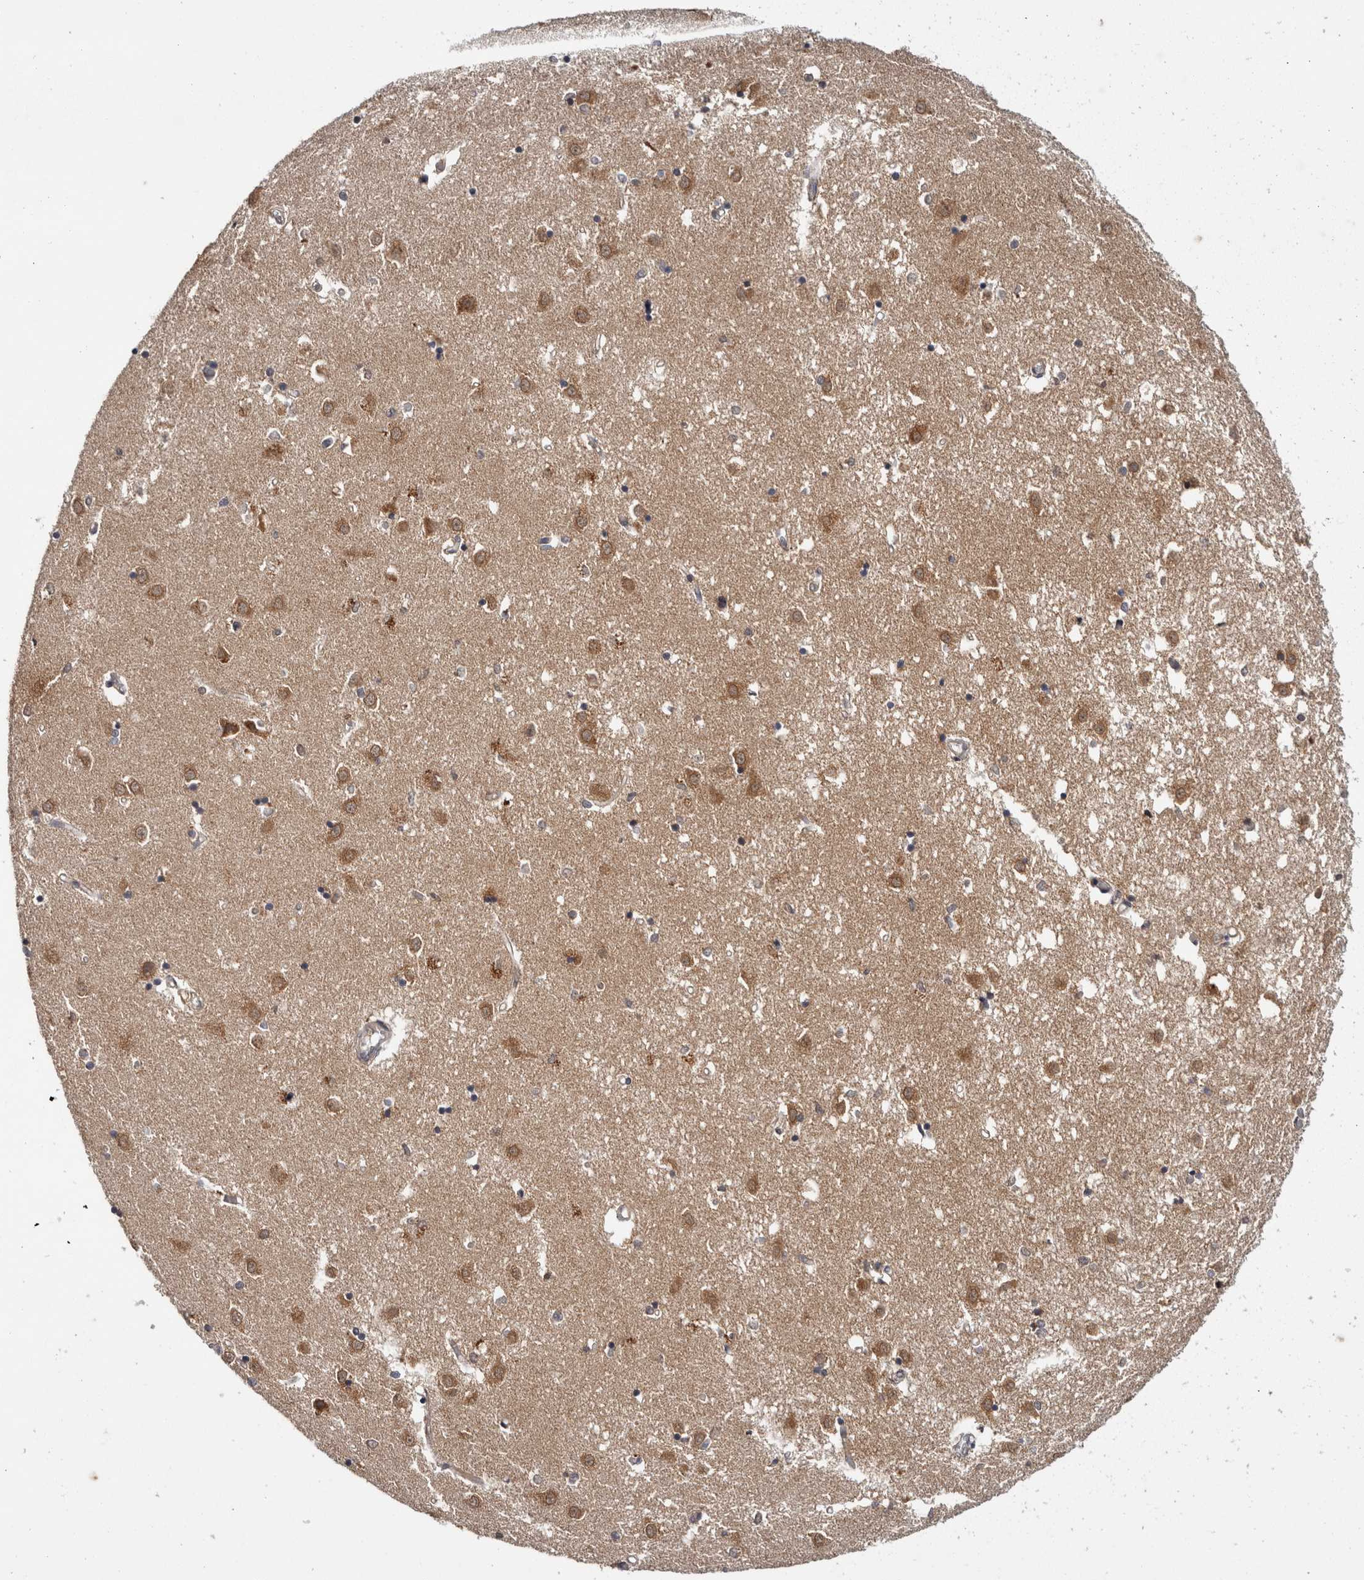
{"staining": {"intensity": "weak", "quantity": "25%-75%", "location": "cytoplasmic/membranous"}, "tissue": "caudate", "cell_type": "Glial cells", "image_type": "normal", "snomed": [{"axis": "morphology", "description": "Normal tissue, NOS"}, {"axis": "topography", "description": "Lateral ventricle wall"}], "caption": "Immunohistochemistry (IHC) (DAB (3,3'-diaminobenzidine)) staining of normal human caudate reveals weak cytoplasmic/membranous protein staining in about 25%-75% of glial cells.", "gene": "HMOX2", "patient": {"sex": "male", "age": 45}}